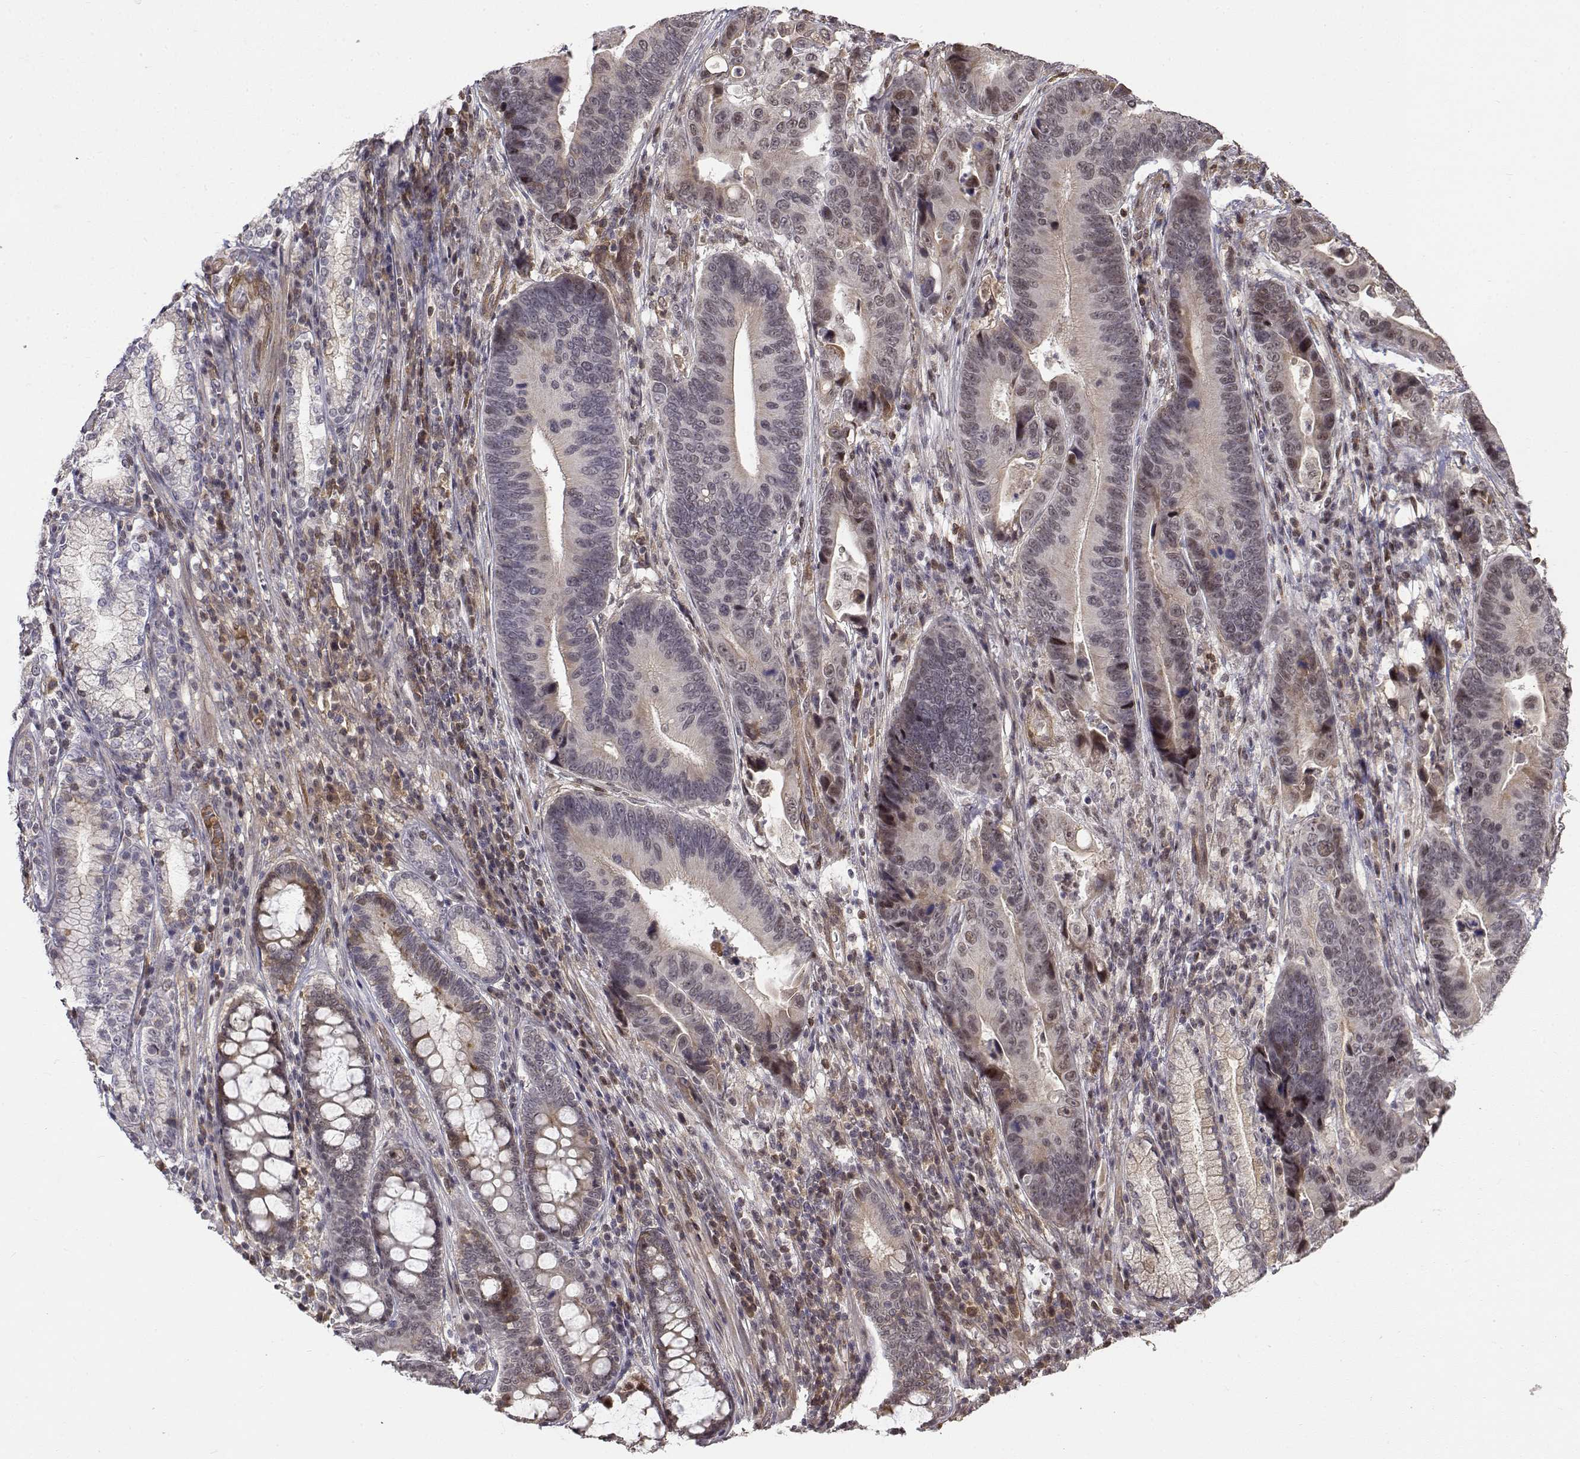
{"staining": {"intensity": "negative", "quantity": "none", "location": "none"}, "tissue": "stomach cancer", "cell_type": "Tumor cells", "image_type": "cancer", "snomed": [{"axis": "morphology", "description": "Adenocarcinoma, NOS"}, {"axis": "topography", "description": "Stomach"}], "caption": "Immunohistochemistry (IHC) of human stomach cancer (adenocarcinoma) exhibits no positivity in tumor cells.", "gene": "ITGA7", "patient": {"sex": "male", "age": 84}}